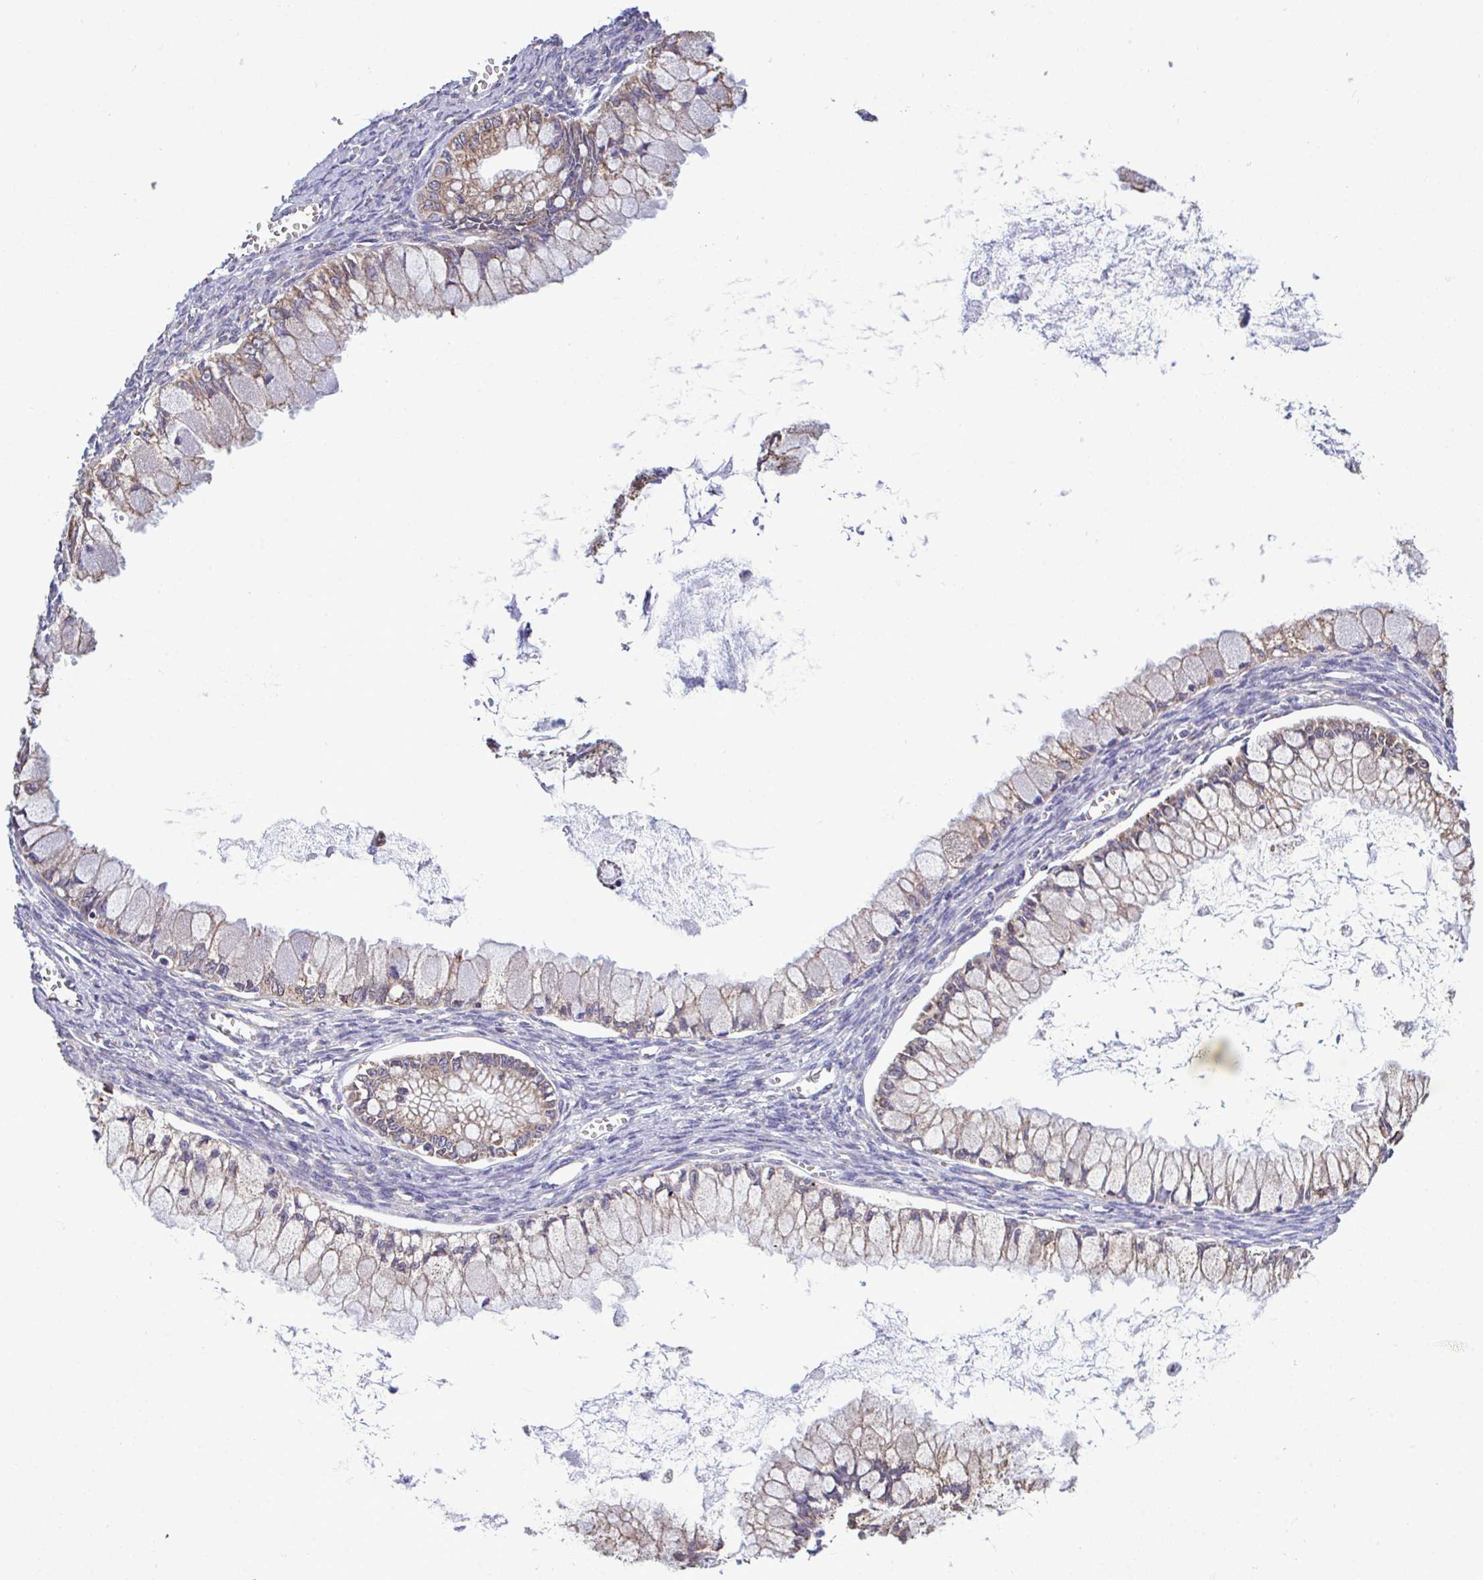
{"staining": {"intensity": "moderate", "quantity": "25%-75%", "location": "cytoplasmic/membranous"}, "tissue": "ovarian cancer", "cell_type": "Tumor cells", "image_type": "cancer", "snomed": [{"axis": "morphology", "description": "Cystadenocarcinoma, mucinous, NOS"}, {"axis": "topography", "description": "Ovary"}], "caption": "A high-resolution image shows immunohistochemistry staining of ovarian cancer (mucinous cystadenocarcinoma), which displays moderate cytoplasmic/membranous positivity in about 25%-75% of tumor cells.", "gene": "PIGK", "patient": {"sex": "female", "age": 34}}